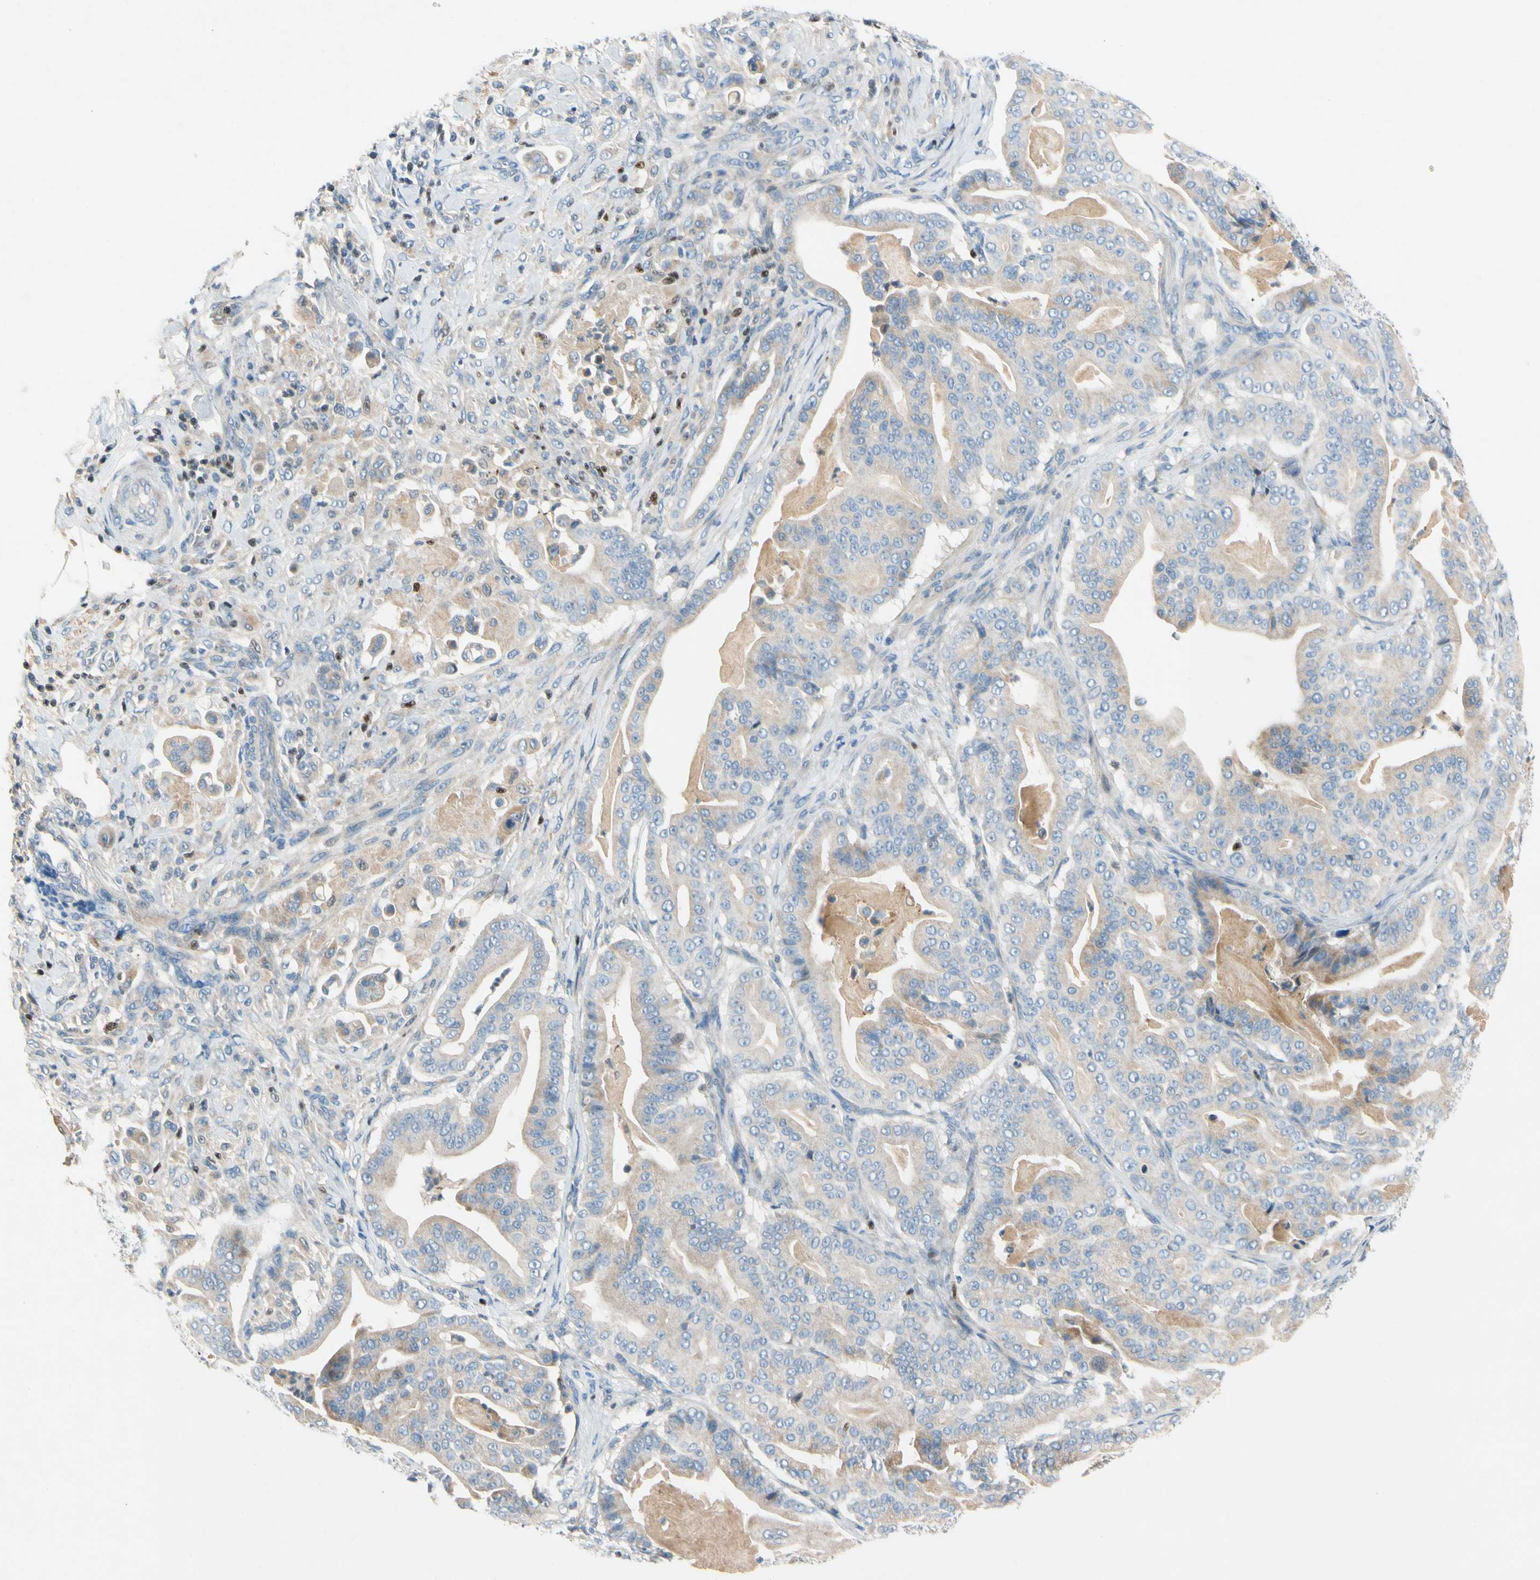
{"staining": {"intensity": "weak", "quantity": "25%-75%", "location": "cytoplasmic/membranous"}, "tissue": "pancreatic cancer", "cell_type": "Tumor cells", "image_type": "cancer", "snomed": [{"axis": "morphology", "description": "Adenocarcinoma, NOS"}, {"axis": "topography", "description": "Pancreas"}], "caption": "Brown immunohistochemical staining in pancreatic adenocarcinoma shows weak cytoplasmic/membranous staining in about 25%-75% of tumor cells.", "gene": "SP140", "patient": {"sex": "male", "age": 63}}